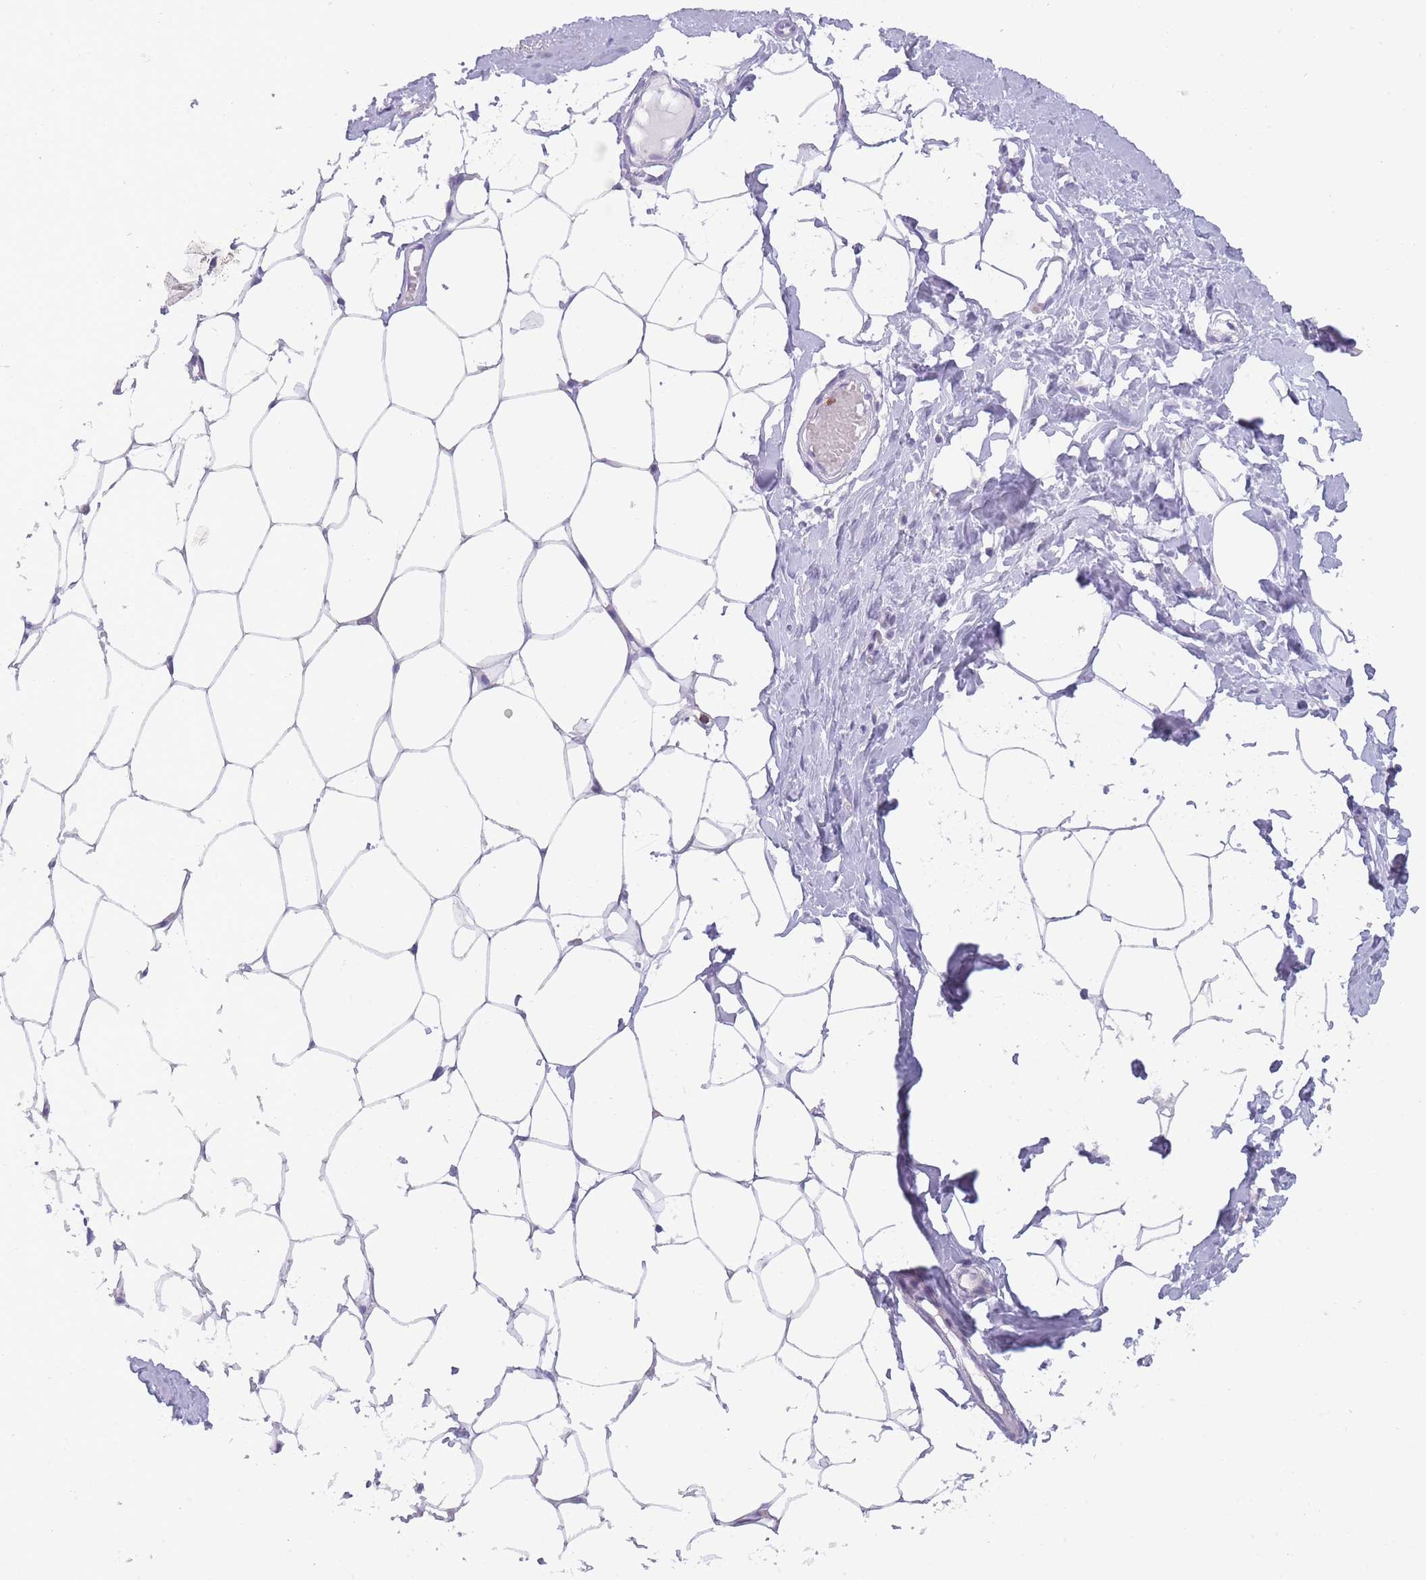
{"staining": {"intensity": "negative", "quantity": "none", "location": "none"}, "tissue": "breast", "cell_type": "Adipocytes", "image_type": "normal", "snomed": [{"axis": "morphology", "description": "Normal tissue, NOS"}, {"axis": "topography", "description": "Breast"}], "caption": "Immunohistochemistry of unremarkable breast demonstrates no staining in adipocytes.", "gene": "CR1L", "patient": {"sex": "female", "age": 27}}